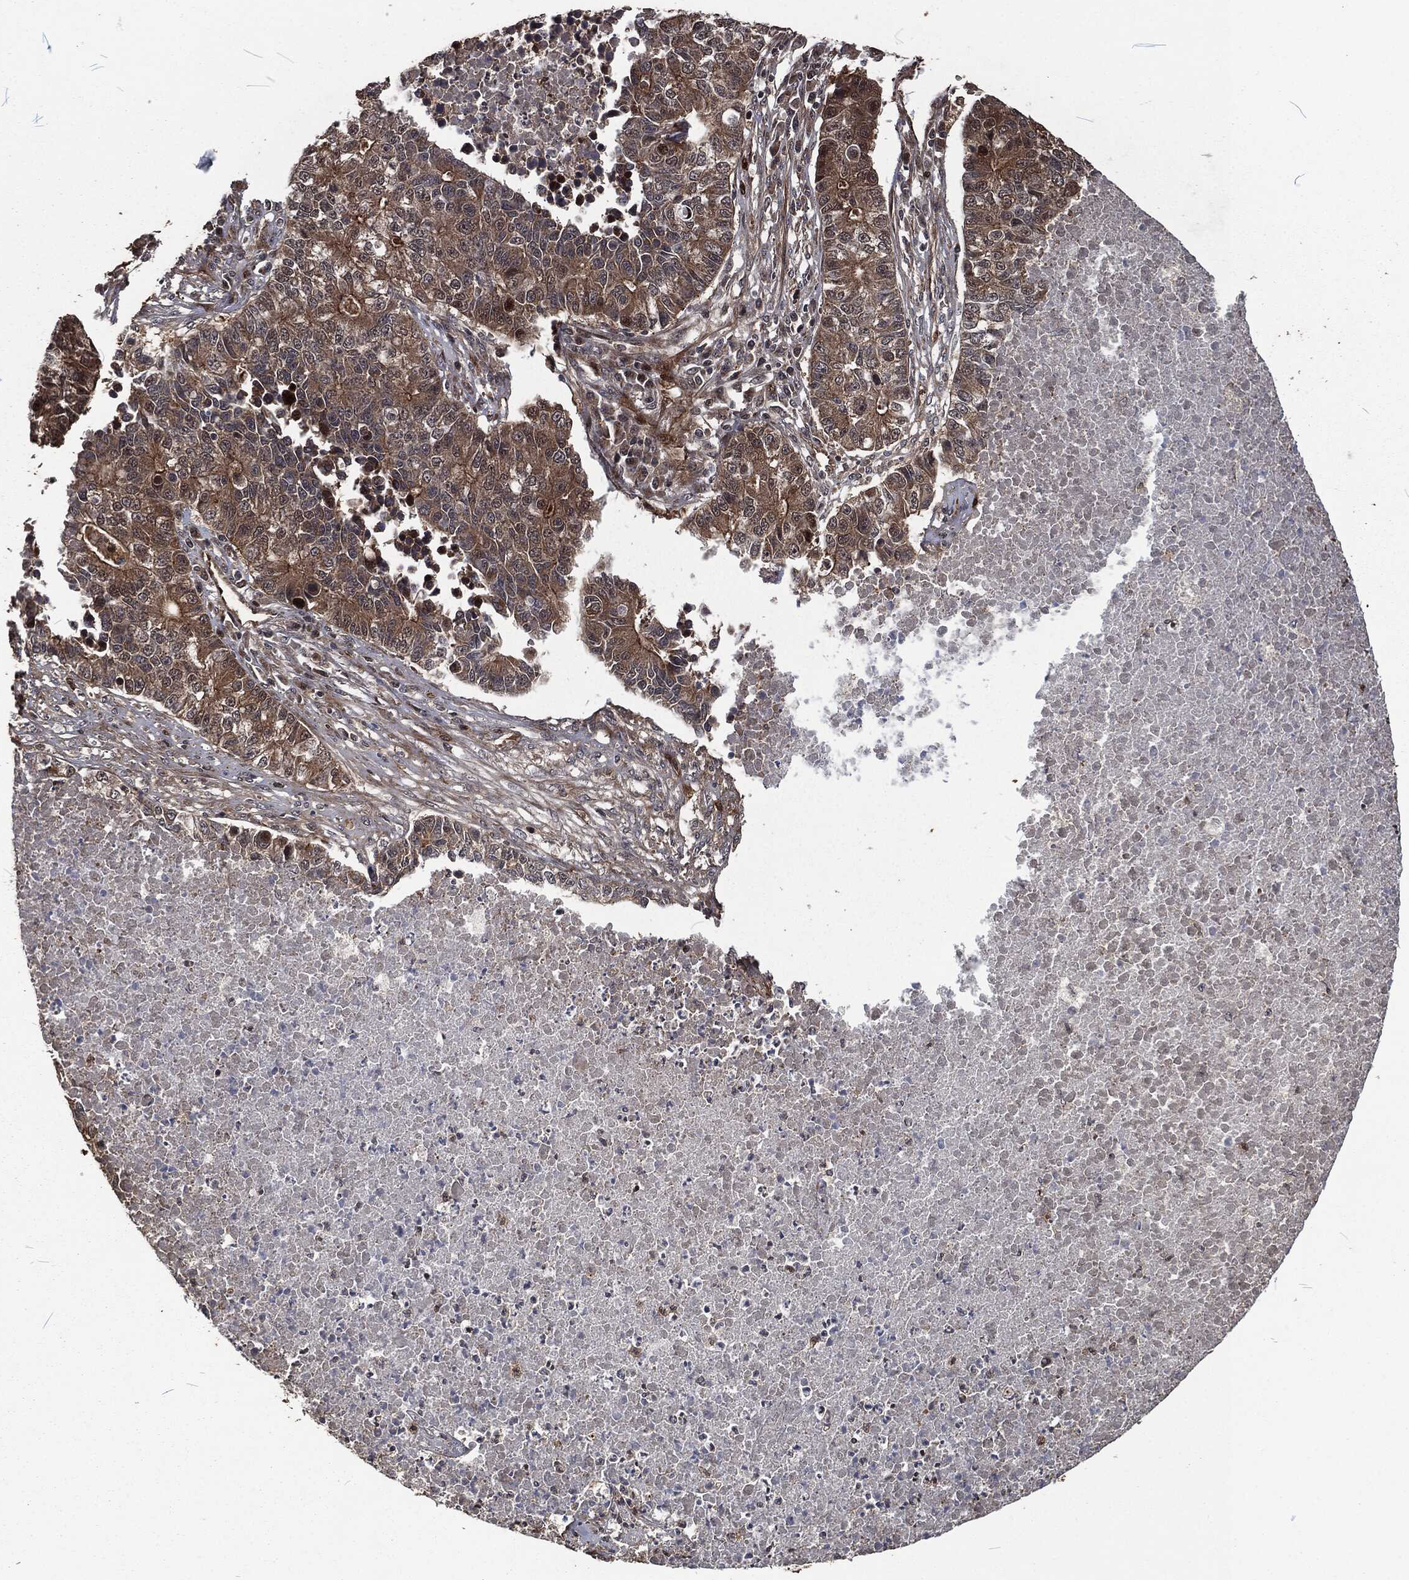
{"staining": {"intensity": "weak", "quantity": ">75%", "location": "cytoplasmic/membranous"}, "tissue": "lung cancer", "cell_type": "Tumor cells", "image_type": "cancer", "snomed": [{"axis": "morphology", "description": "Adenocarcinoma, NOS"}, {"axis": "topography", "description": "Lung"}], "caption": "The photomicrograph exhibits immunohistochemical staining of lung cancer. There is weak cytoplasmic/membranous expression is identified in about >75% of tumor cells. (Brightfield microscopy of DAB IHC at high magnification).", "gene": "CMPK2", "patient": {"sex": "male", "age": 57}}